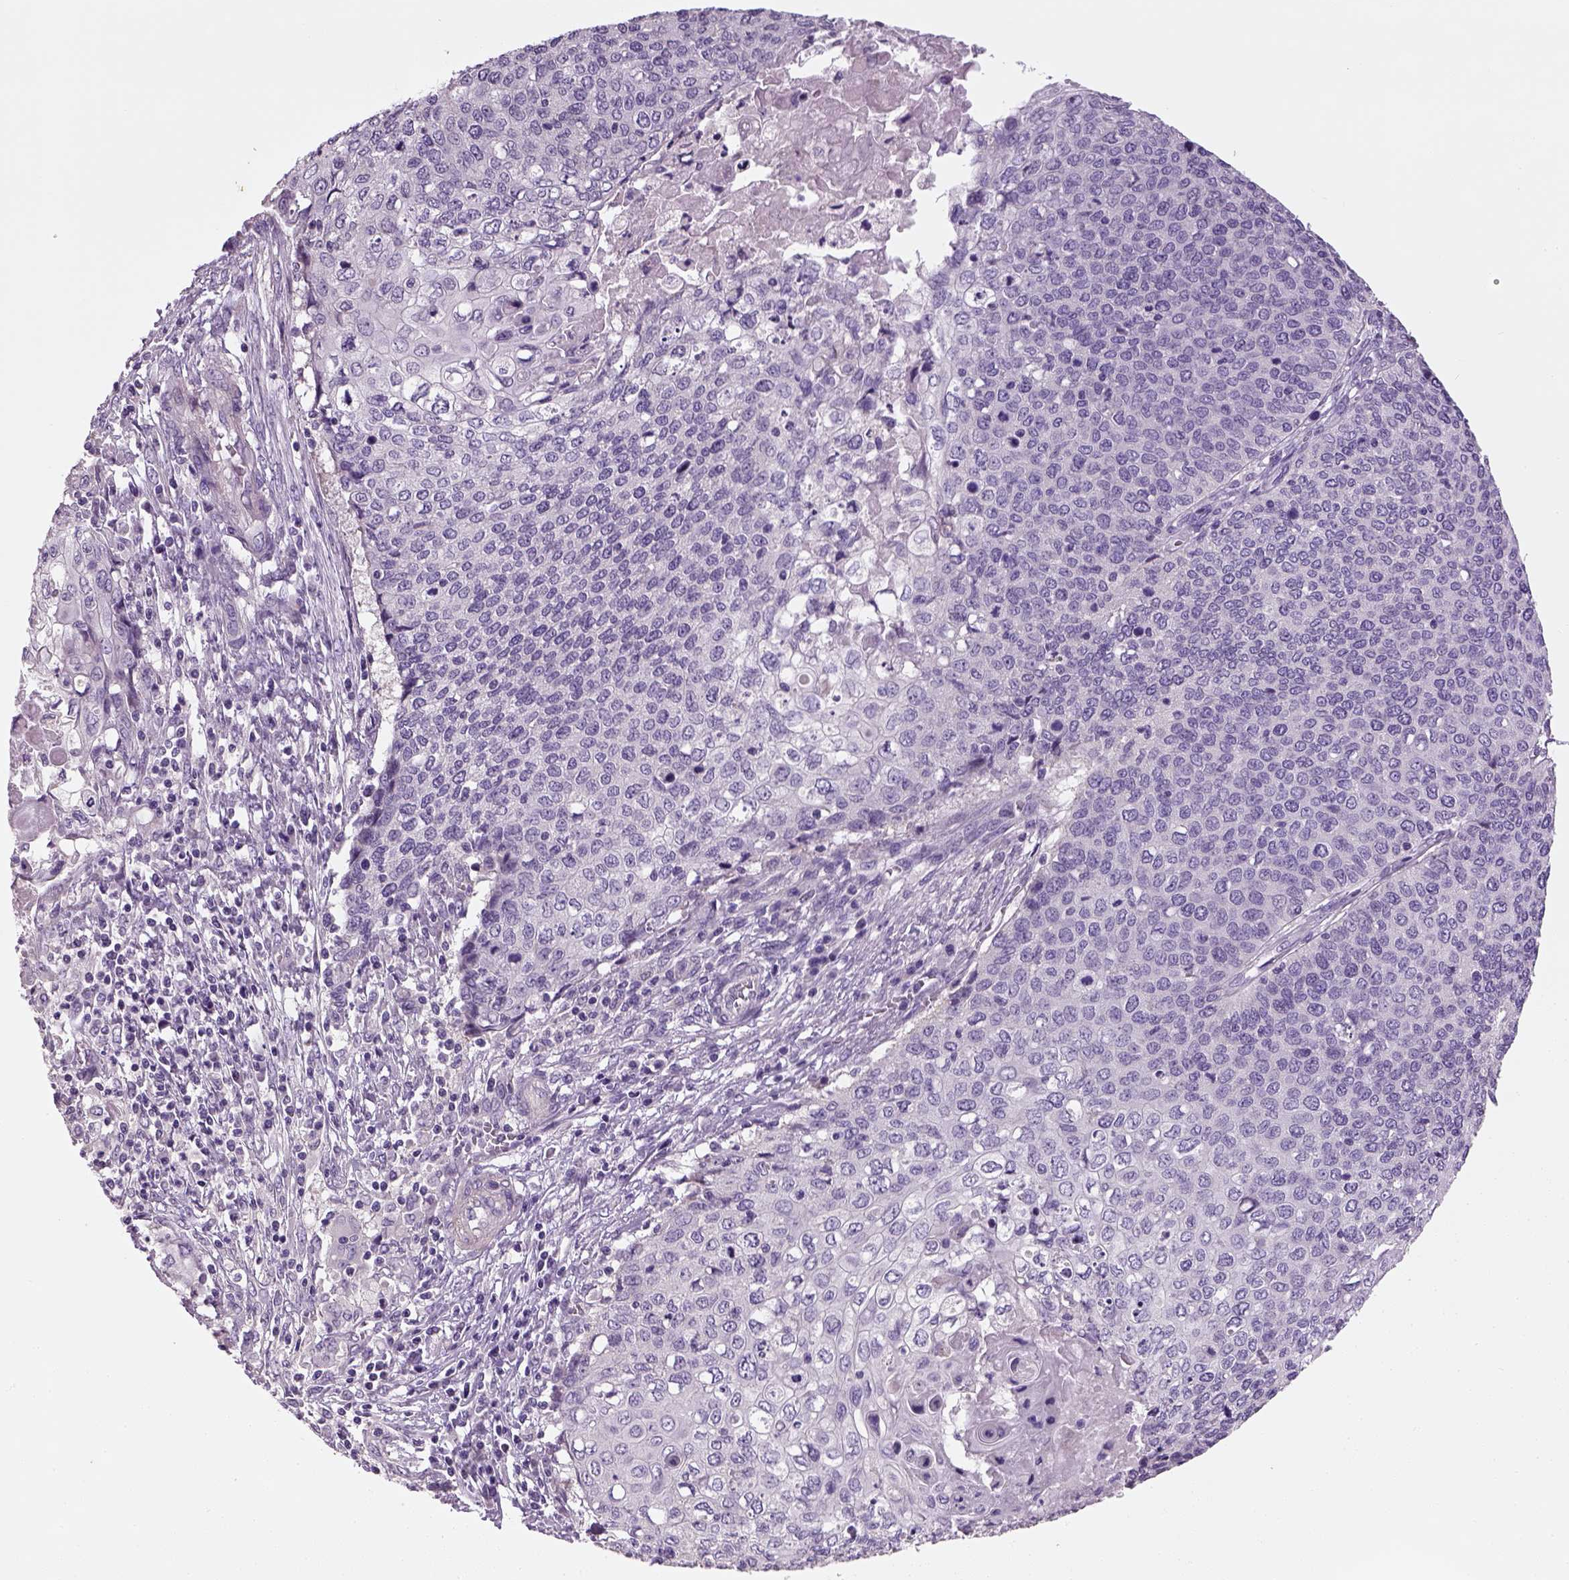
{"staining": {"intensity": "negative", "quantity": "none", "location": "none"}, "tissue": "cervical cancer", "cell_type": "Tumor cells", "image_type": "cancer", "snomed": [{"axis": "morphology", "description": "Squamous cell carcinoma, NOS"}, {"axis": "topography", "description": "Cervix"}], "caption": "This is an immunohistochemistry (IHC) photomicrograph of human cervical cancer. There is no expression in tumor cells.", "gene": "ELOVL3", "patient": {"sex": "female", "age": 39}}